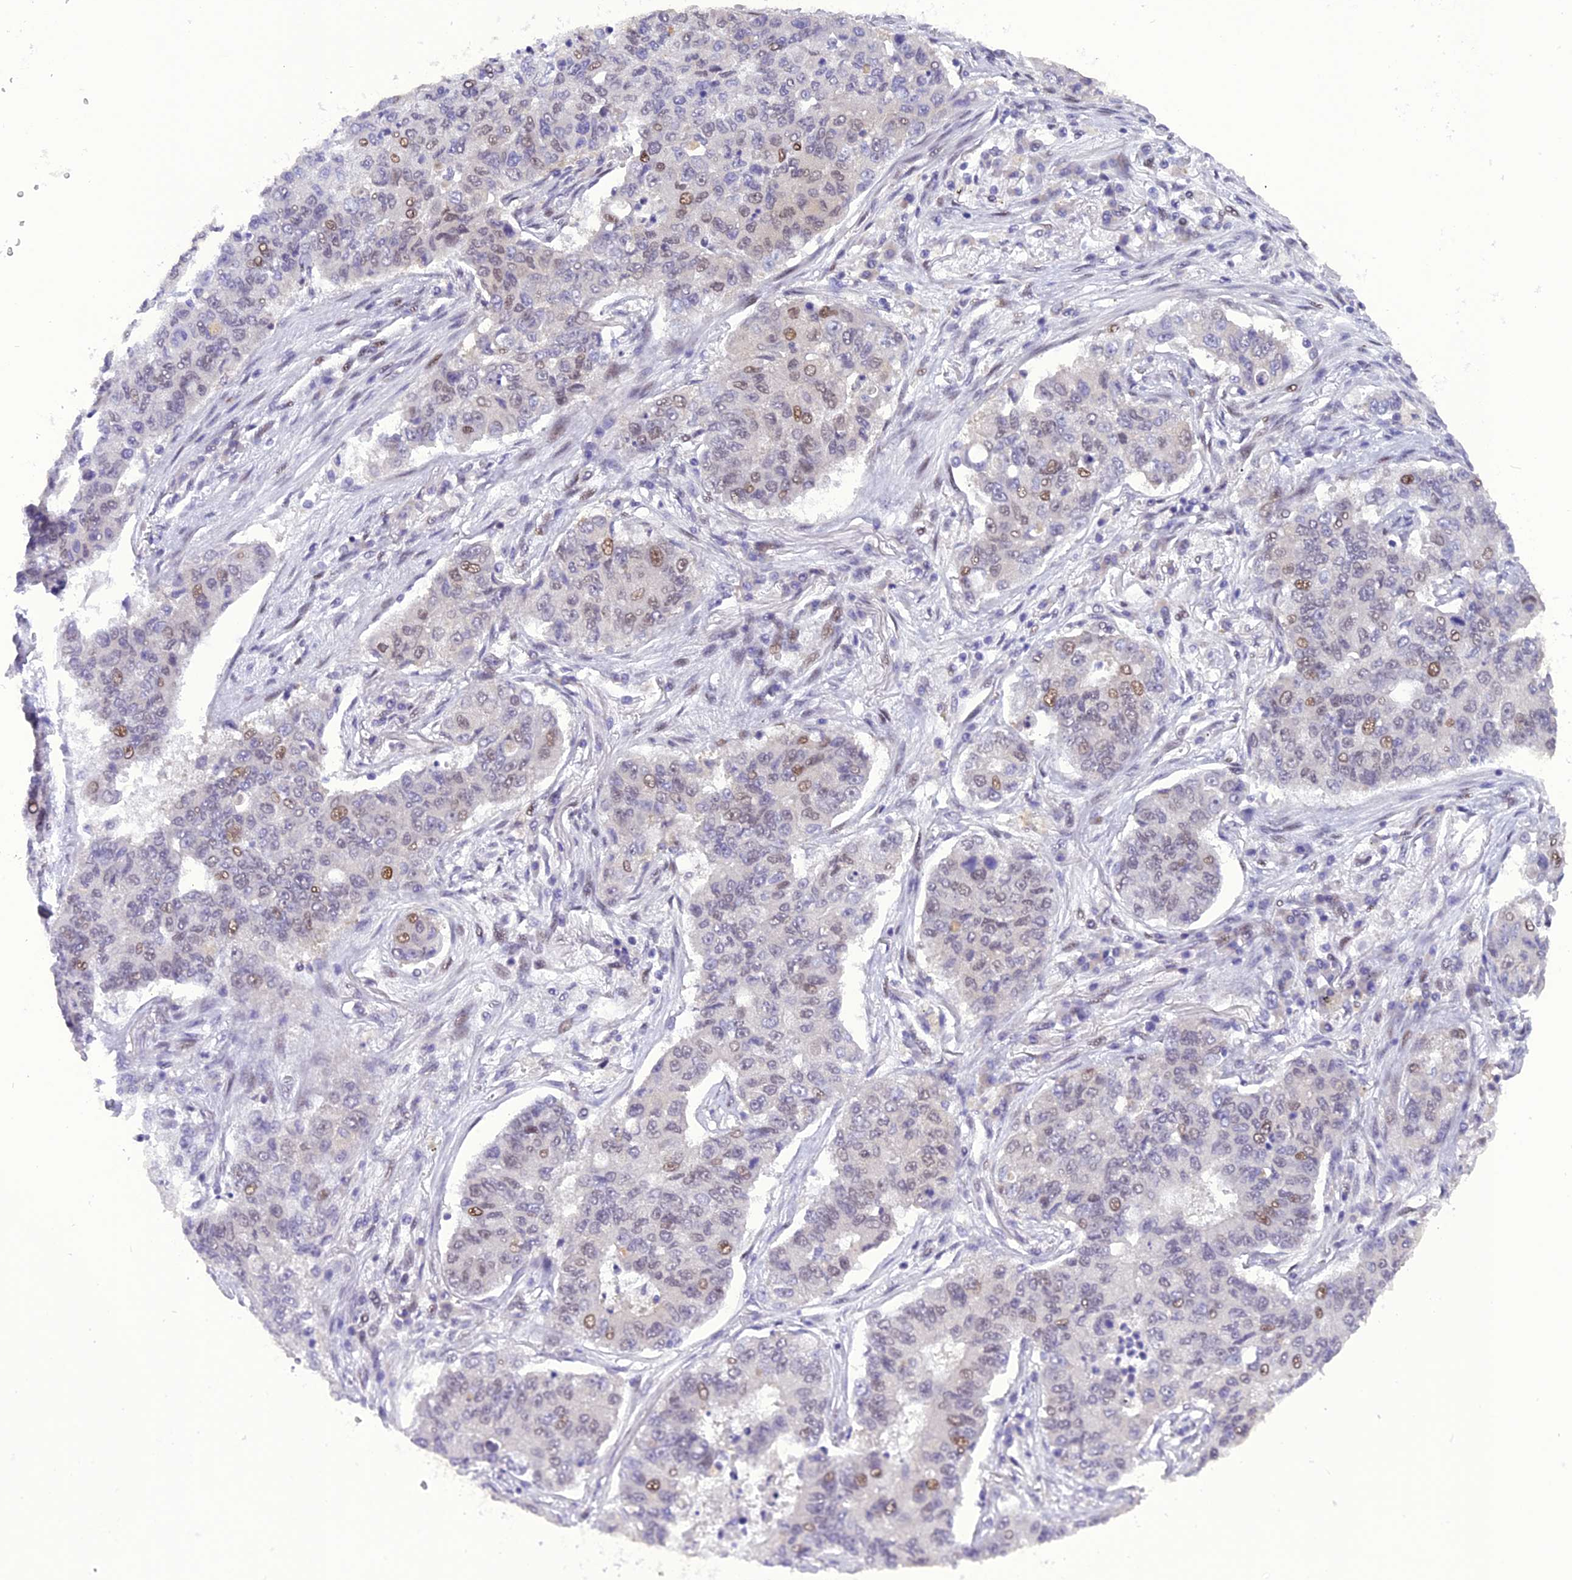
{"staining": {"intensity": "moderate", "quantity": "<25%", "location": "nuclear"}, "tissue": "lung cancer", "cell_type": "Tumor cells", "image_type": "cancer", "snomed": [{"axis": "morphology", "description": "Squamous cell carcinoma, NOS"}, {"axis": "topography", "description": "Lung"}], "caption": "A low amount of moderate nuclear positivity is seen in about <25% of tumor cells in lung cancer (squamous cell carcinoma) tissue.", "gene": "RABGGTA", "patient": {"sex": "male", "age": 74}}